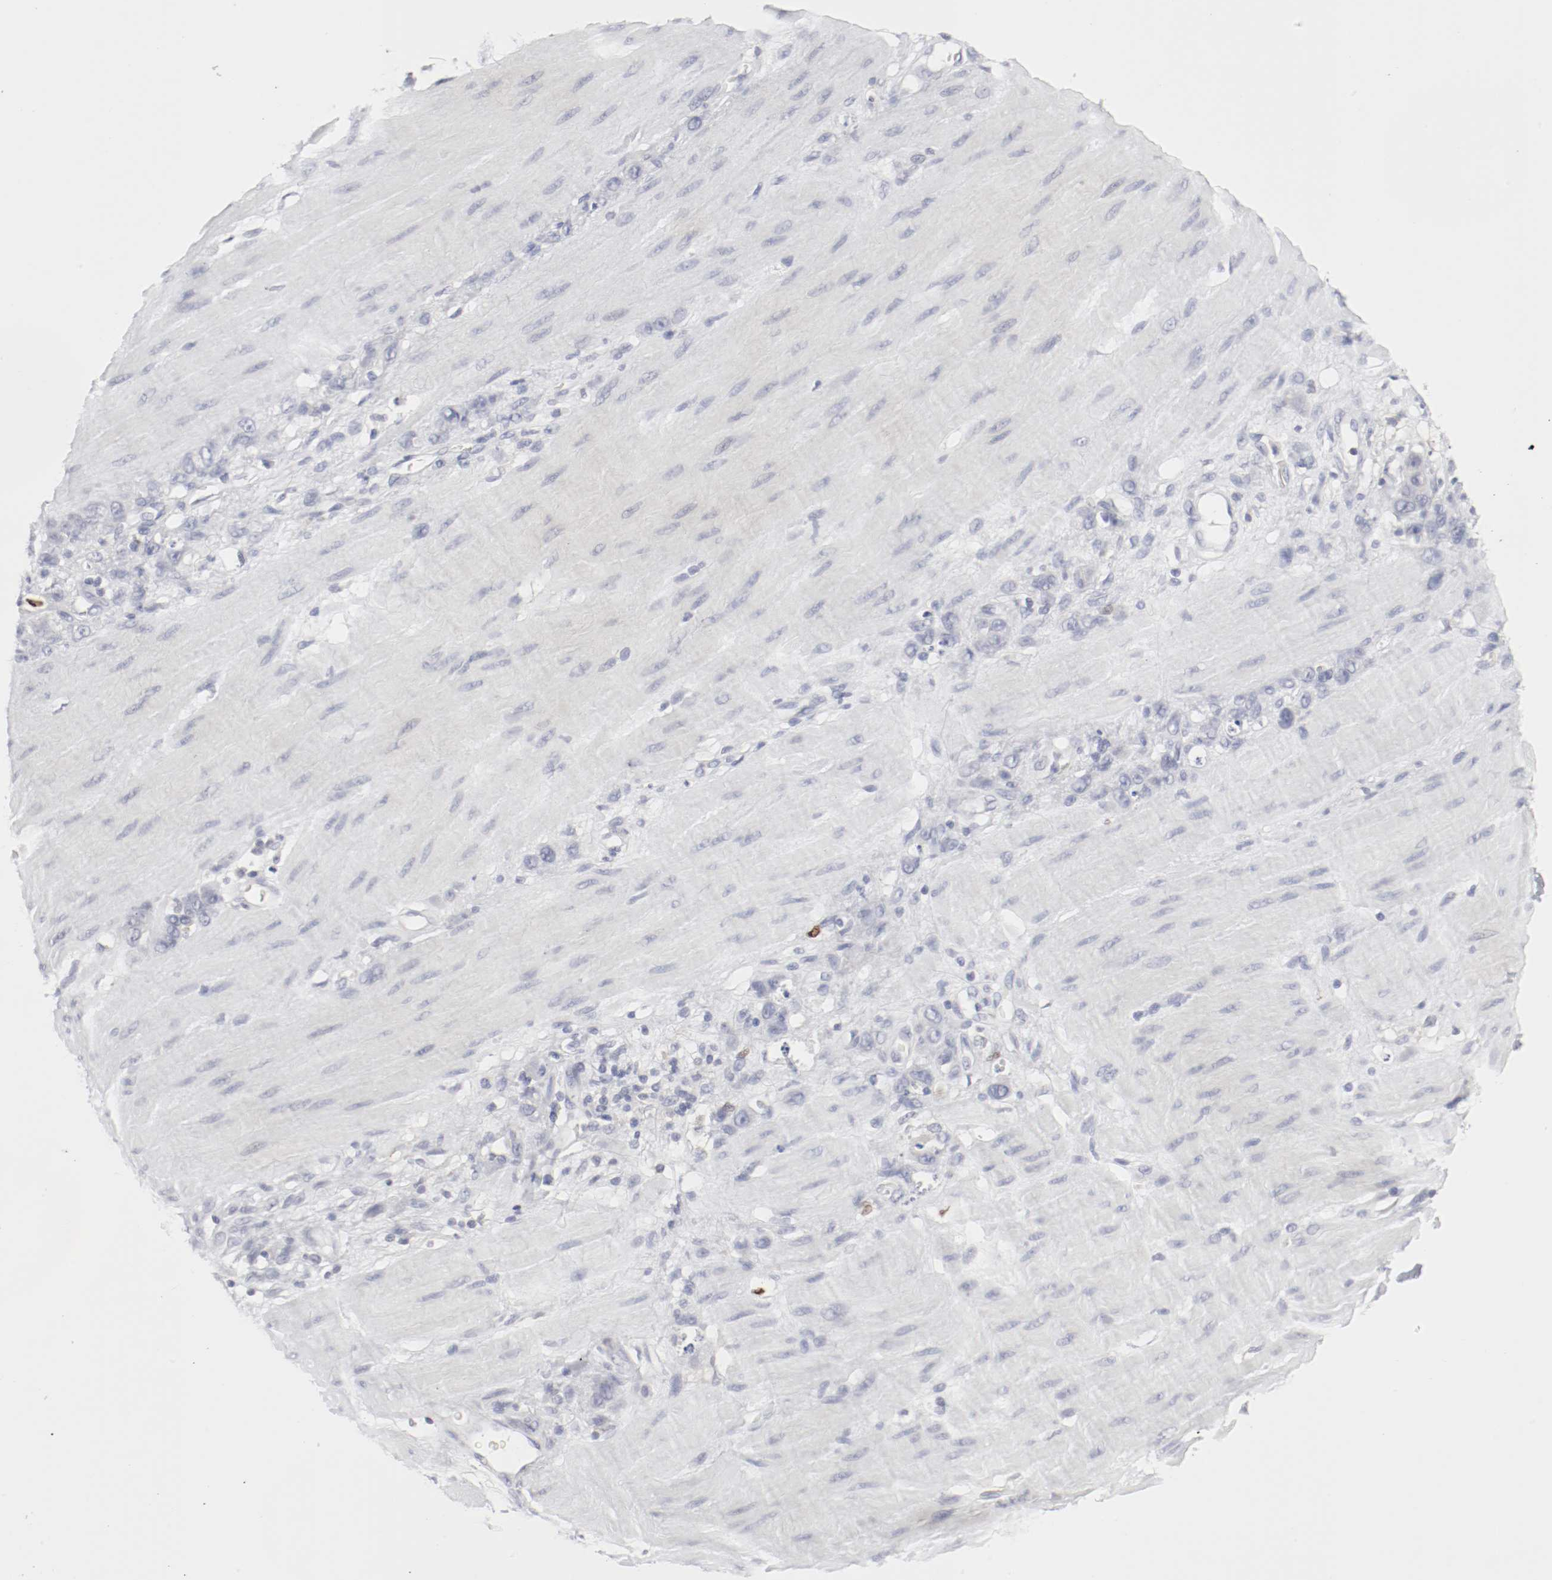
{"staining": {"intensity": "negative", "quantity": "none", "location": "none"}, "tissue": "stomach cancer", "cell_type": "Tumor cells", "image_type": "cancer", "snomed": [{"axis": "morphology", "description": "Adenocarcinoma, NOS"}, {"axis": "topography", "description": "Stomach"}], "caption": "This is an immunohistochemistry (IHC) image of human stomach cancer. There is no staining in tumor cells.", "gene": "ITGAX", "patient": {"sex": "male", "age": 82}}